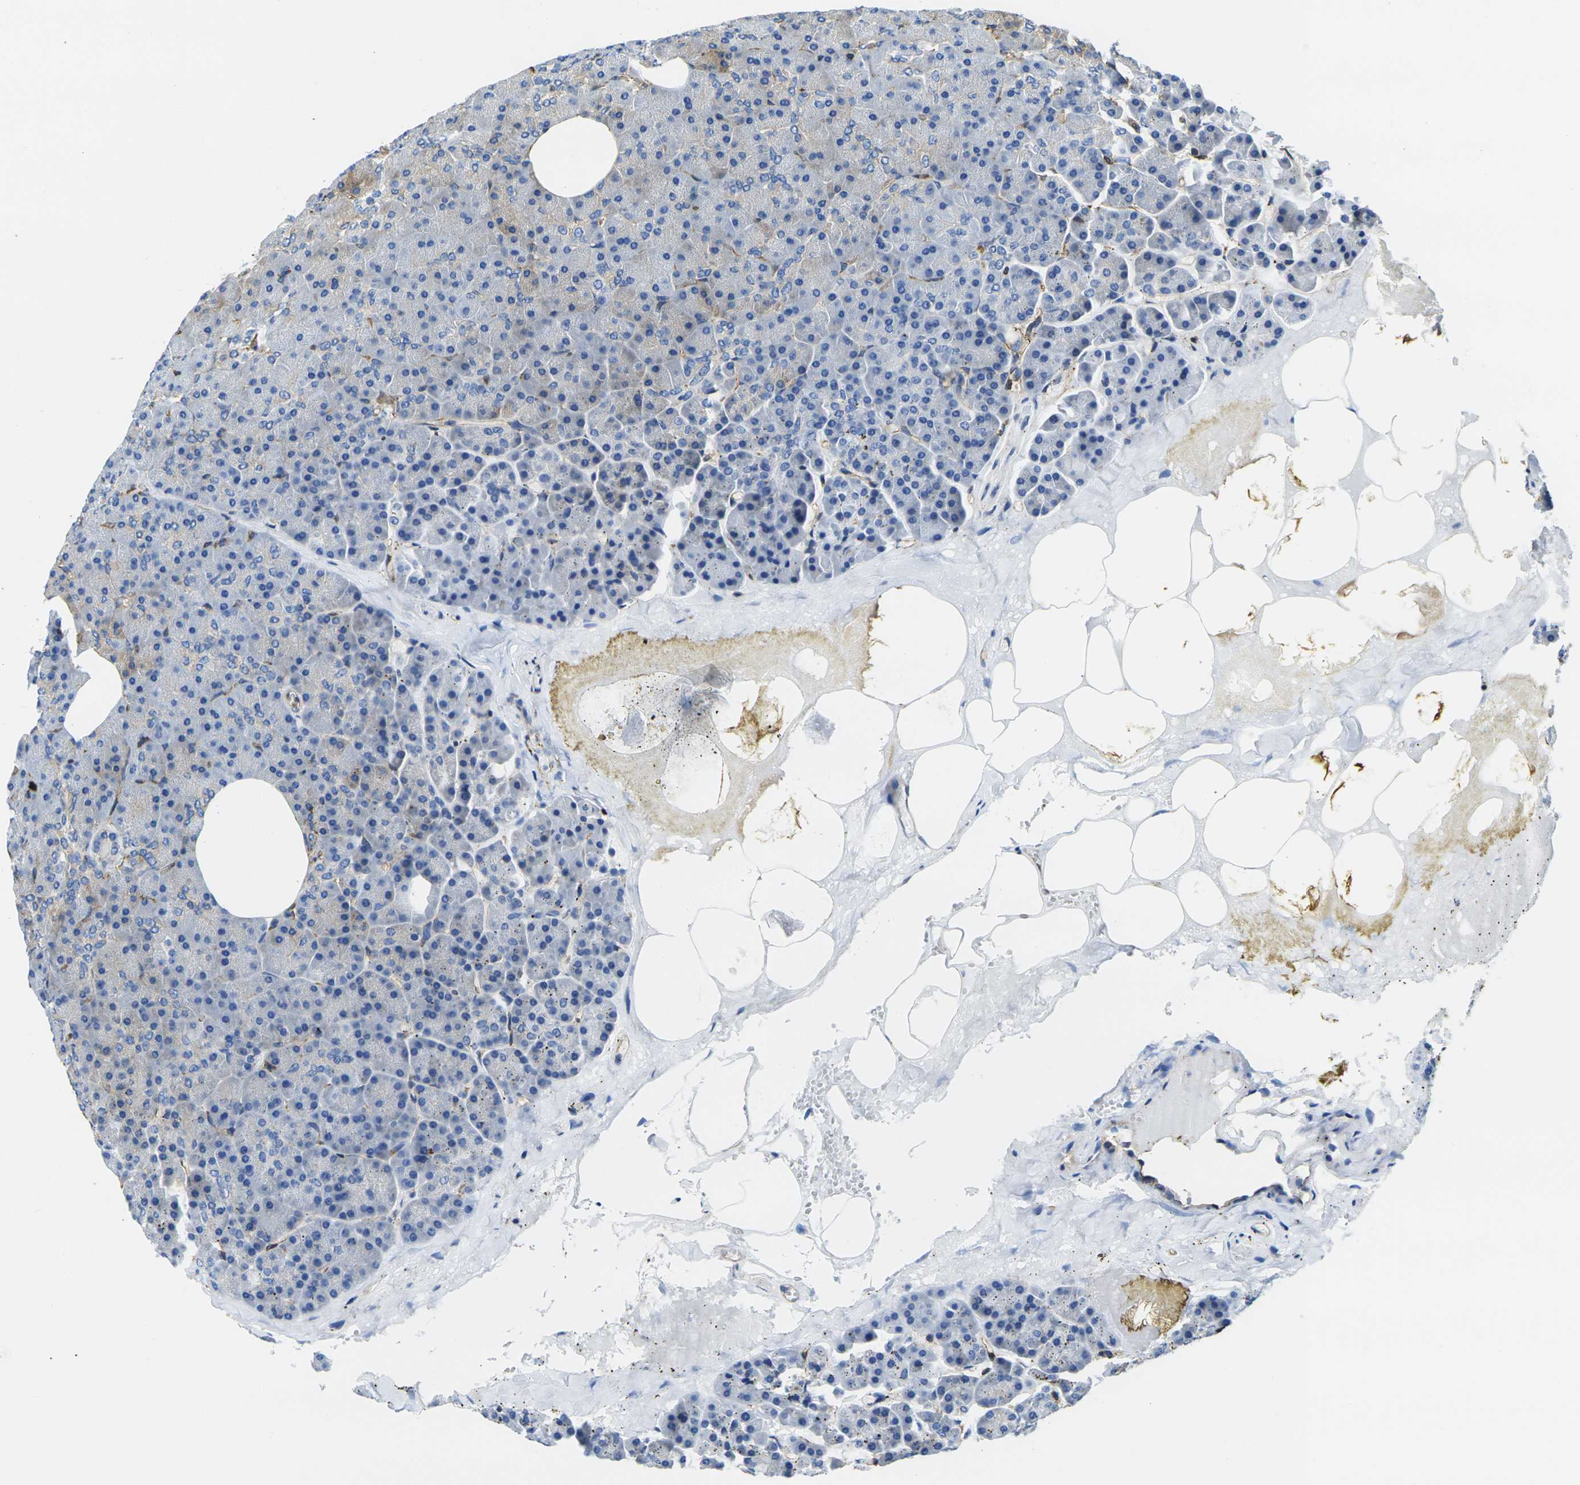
{"staining": {"intensity": "weak", "quantity": "<25%", "location": "cytoplasmic/membranous"}, "tissue": "pancreas", "cell_type": "Exocrine glandular cells", "image_type": "normal", "snomed": [{"axis": "morphology", "description": "Normal tissue, NOS"}, {"axis": "topography", "description": "Pancreas"}], "caption": "IHC histopathology image of normal pancreas stained for a protein (brown), which reveals no expression in exocrine glandular cells.", "gene": "FAM110D", "patient": {"sex": "female", "age": 35}}